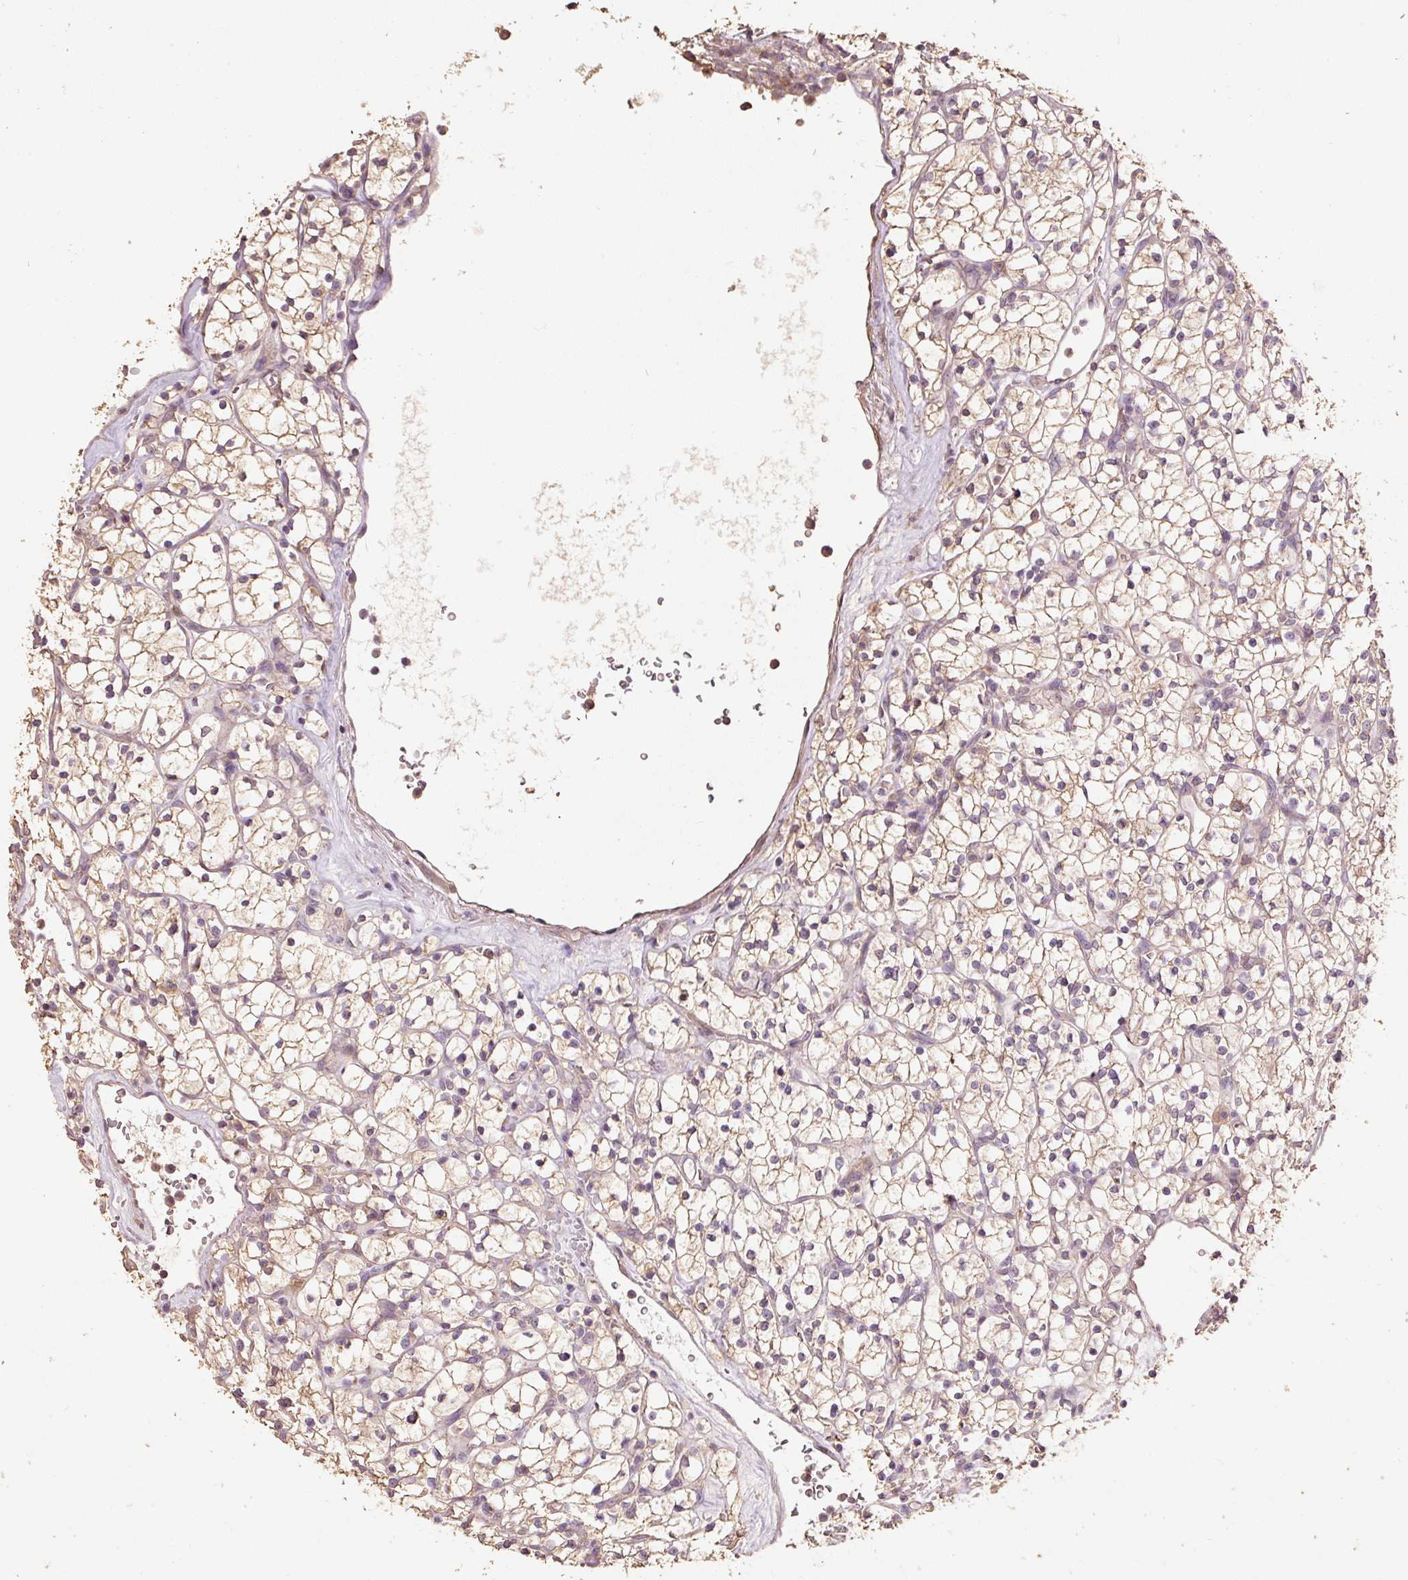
{"staining": {"intensity": "weak", "quantity": "<25%", "location": "cytoplasmic/membranous"}, "tissue": "renal cancer", "cell_type": "Tumor cells", "image_type": "cancer", "snomed": [{"axis": "morphology", "description": "Adenocarcinoma, NOS"}, {"axis": "topography", "description": "Kidney"}], "caption": "This is an immunohistochemistry (IHC) micrograph of renal cancer. There is no positivity in tumor cells.", "gene": "HERC2", "patient": {"sex": "female", "age": 64}}